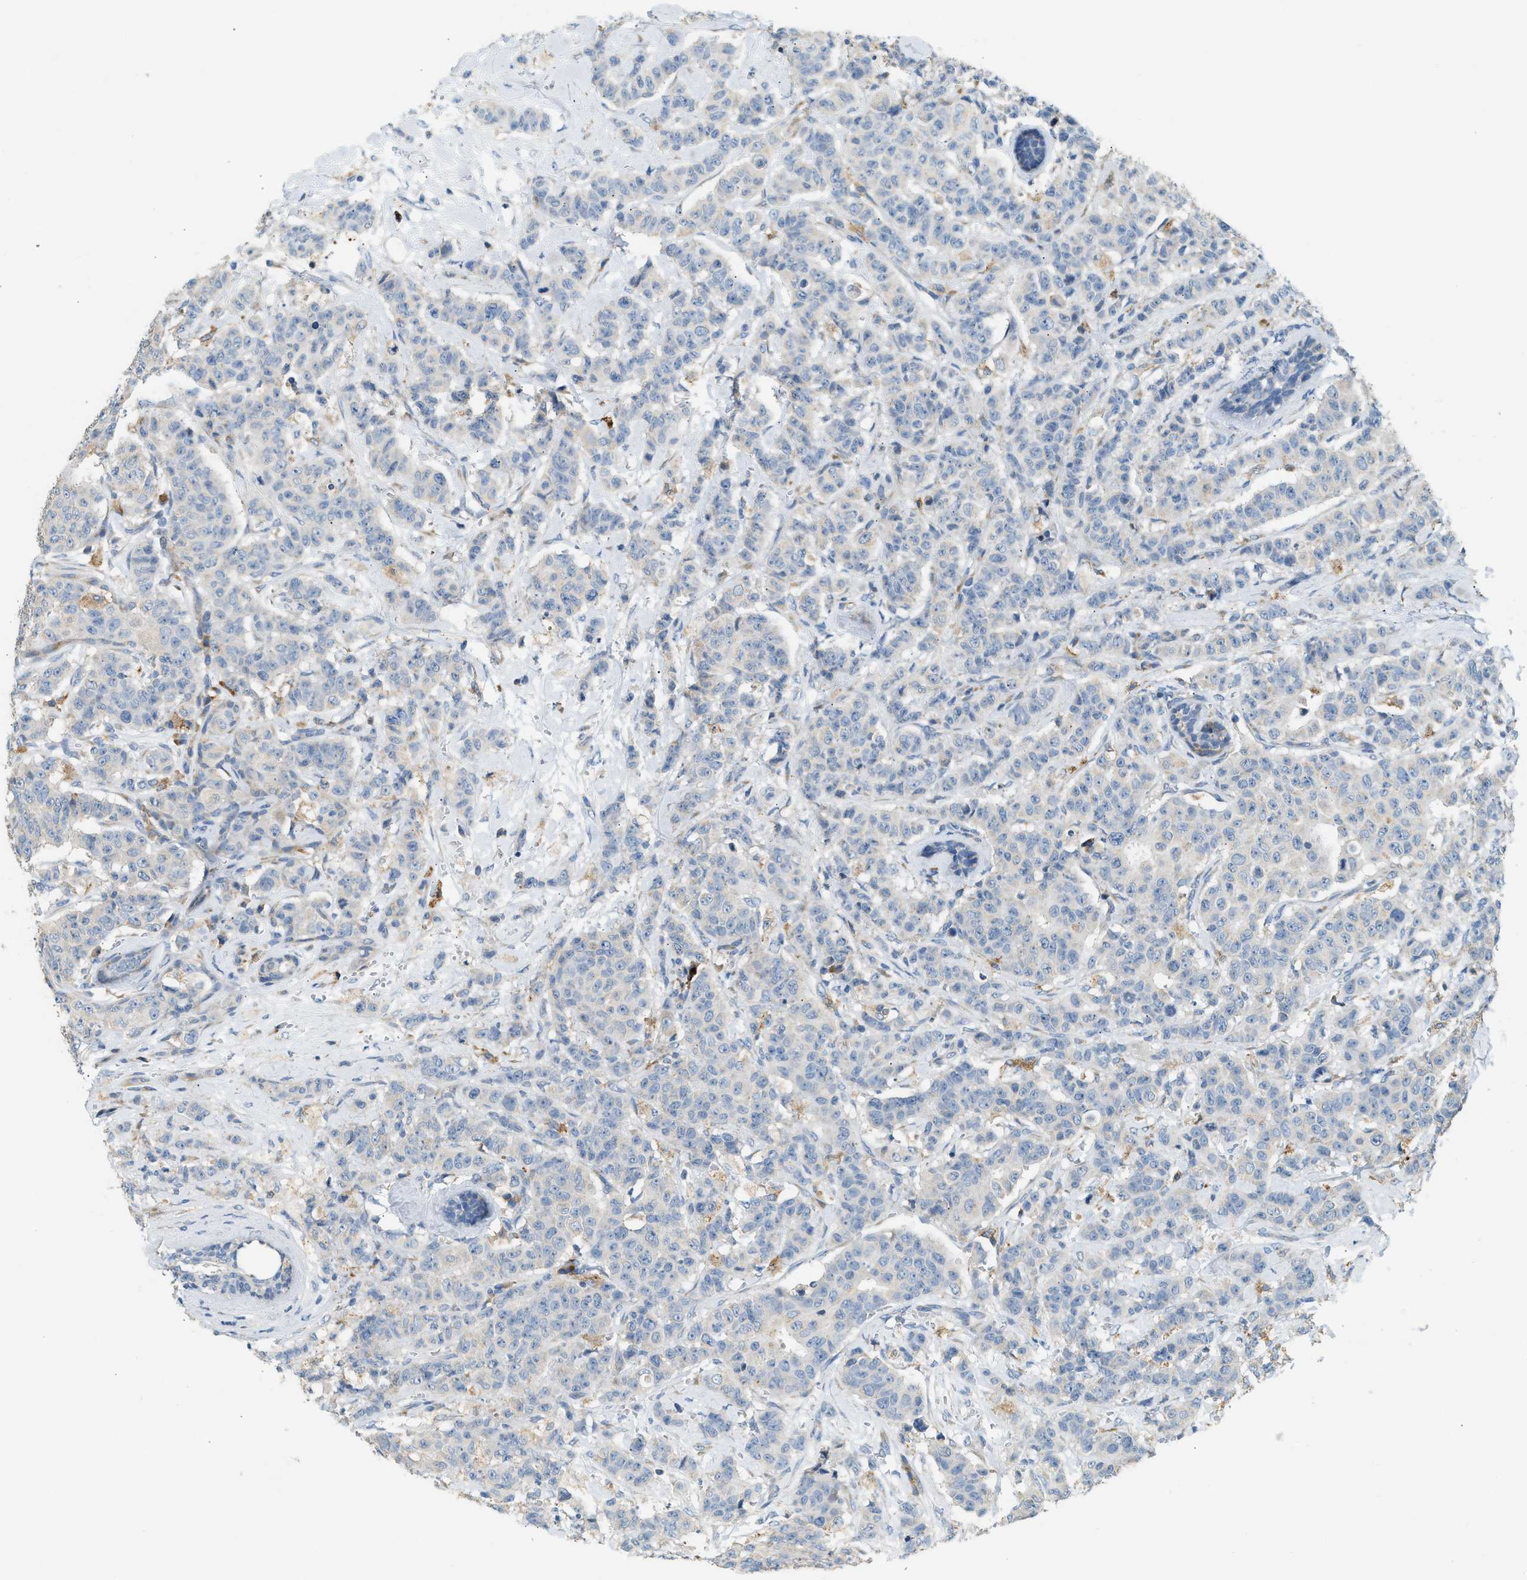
{"staining": {"intensity": "negative", "quantity": "none", "location": "none"}, "tissue": "breast cancer", "cell_type": "Tumor cells", "image_type": "cancer", "snomed": [{"axis": "morphology", "description": "Normal tissue, NOS"}, {"axis": "morphology", "description": "Duct carcinoma"}, {"axis": "topography", "description": "Breast"}], "caption": "The micrograph exhibits no significant staining in tumor cells of breast cancer.", "gene": "CTSB", "patient": {"sex": "female", "age": 40}}